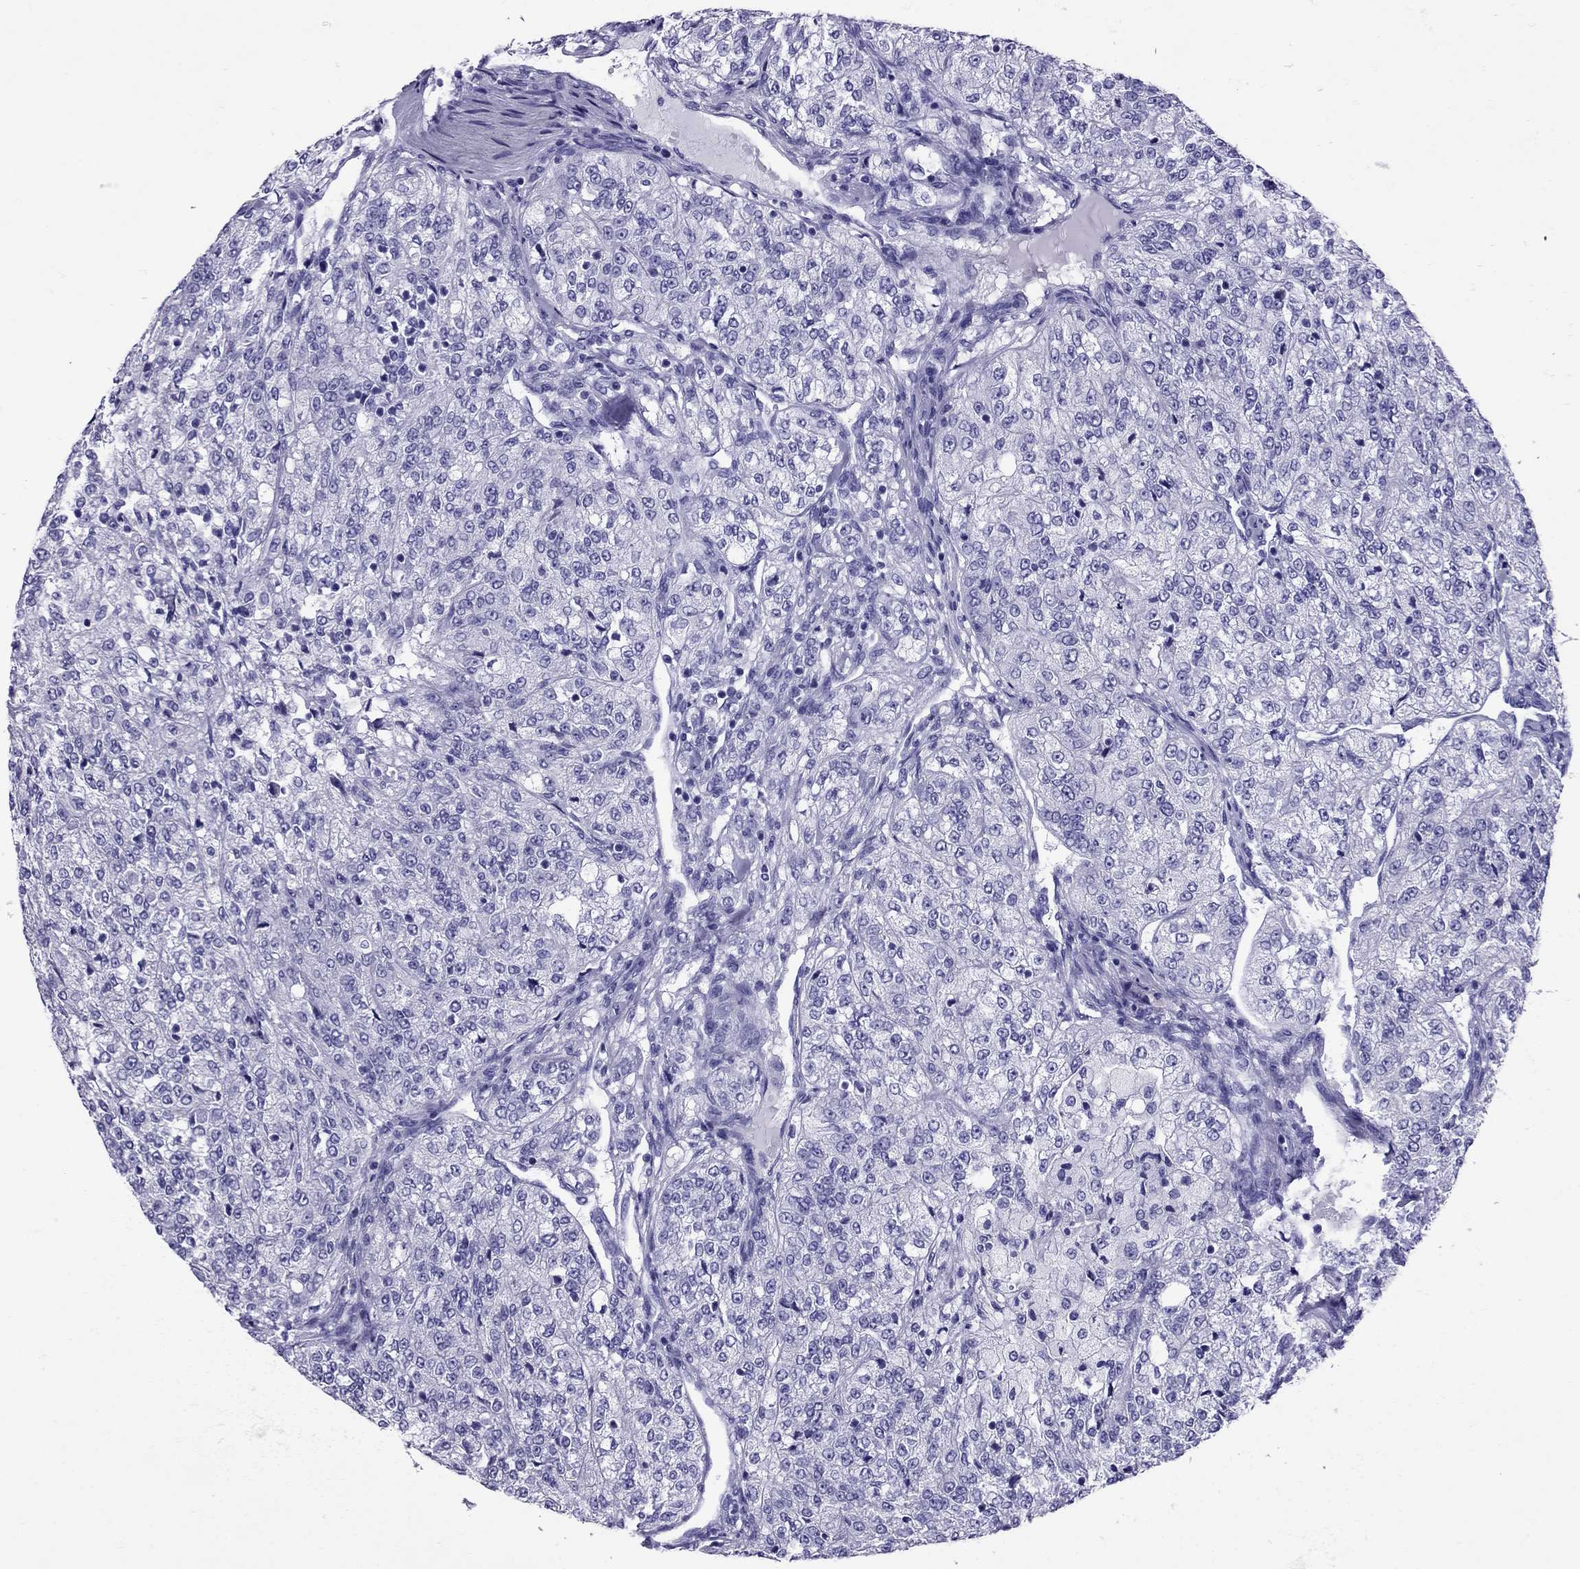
{"staining": {"intensity": "negative", "quantity": "none", "location": "none"}, "tissue": "renal cancer", "cell_type": "Tumor cells", "image_type": "cancer", "snomed": [{"axis": "morphology", "description": "Adenocarcinoma, NOS"}, {"axis": "topography", "description": "Kidney"}], "caption": "Renal cancer was stained to show a protein in brown. There is no significant expression in tumor cells.", "gene": "AVPR1B", "patient": {"sex": "female", "age": 63}}